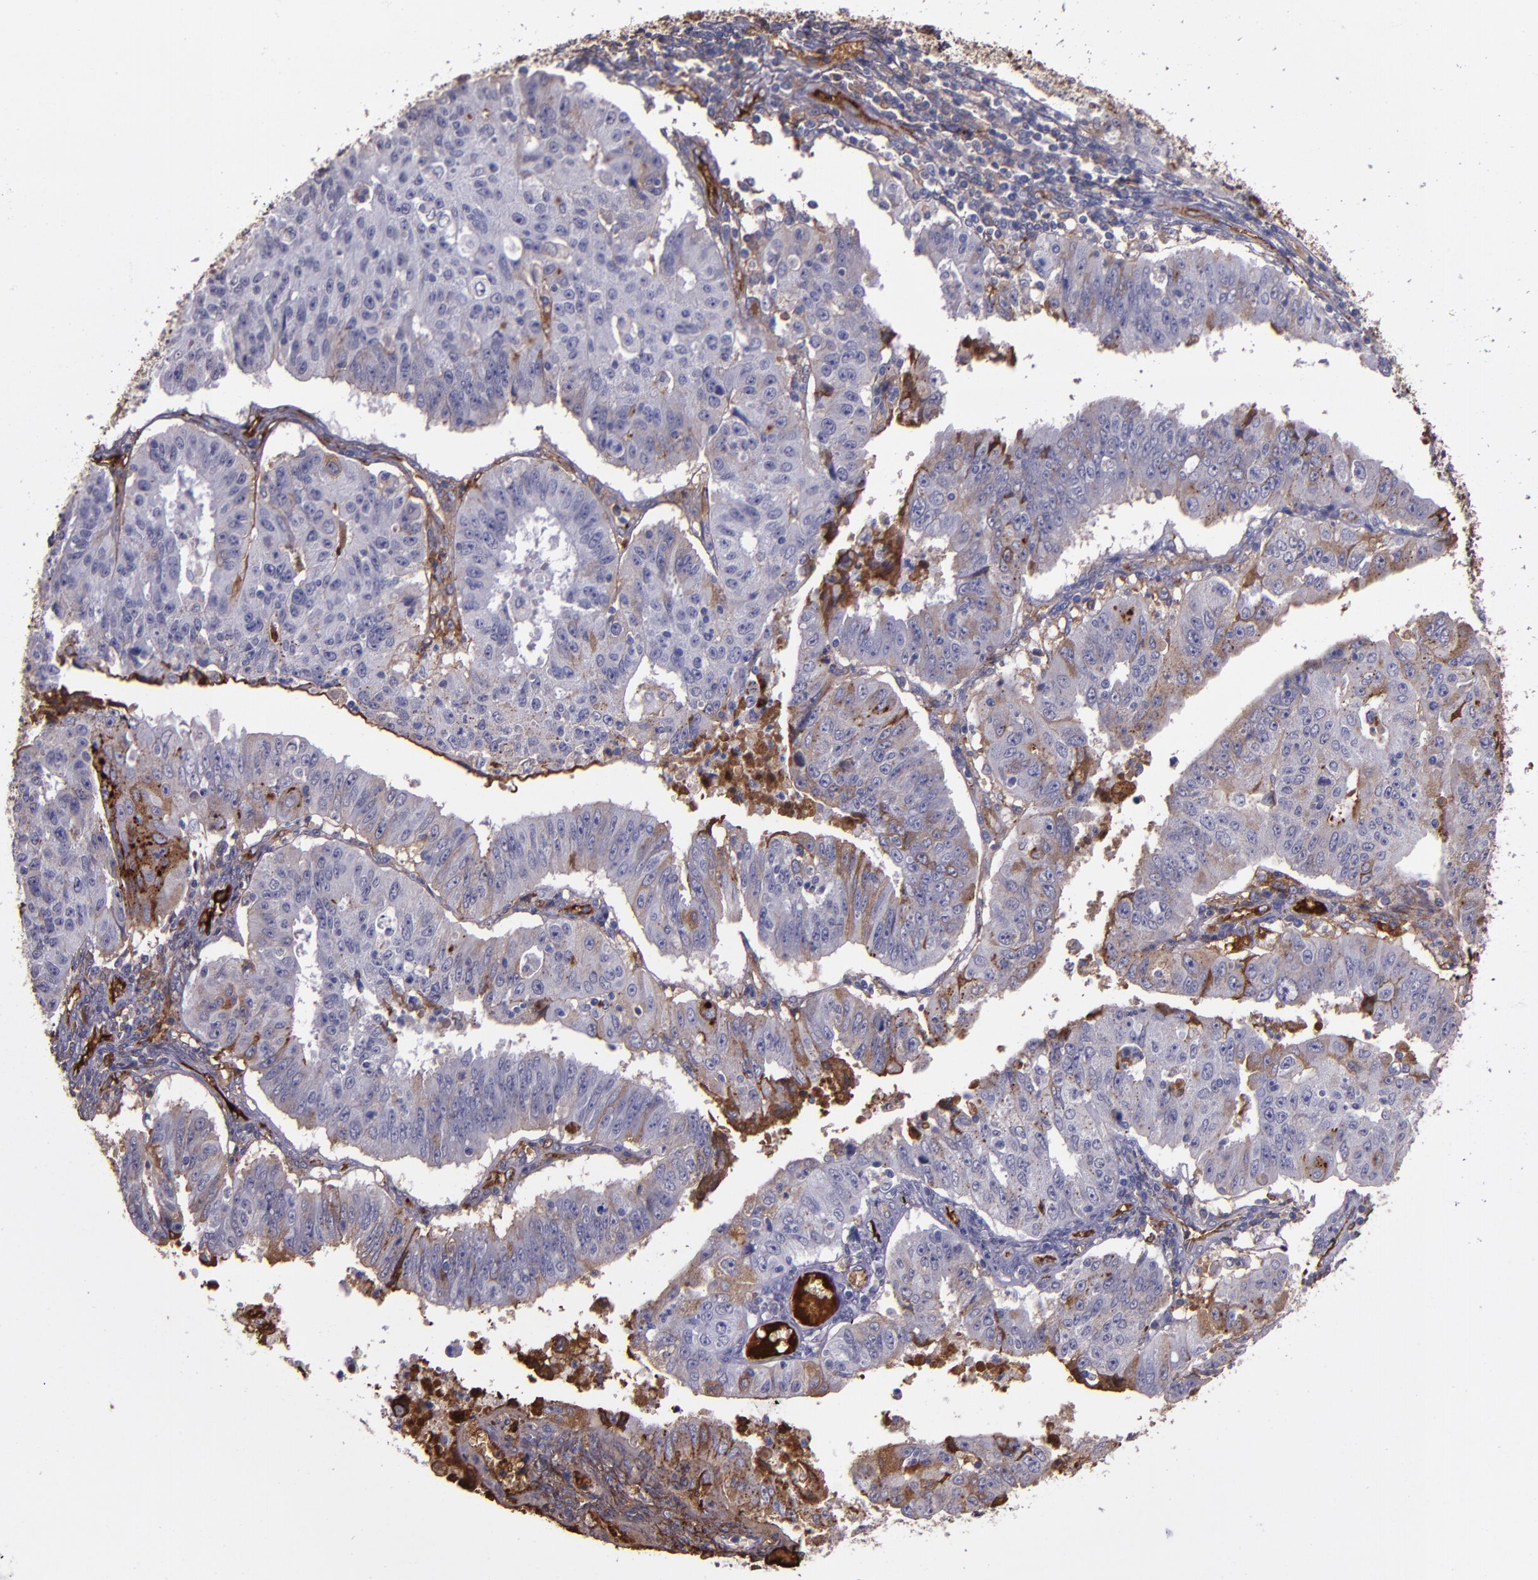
{"staining": {"intensity": "weak", "quantity": "<25%", "location": "cytoplasmic/membranous"}, "tissue": "endometrial cancer", "cell_type": "Tumor cells", "image_type": "cancer", "snomed": [{"axis": "morphology", "description": "Adenocarcinoma, NOS"}, {"axis": "topography", "description": "Endometrium"}], "caption": "Protein analysis of adenocarcinoma (endometrial) displays no significant staining in tumor cells.", "gene": "A2M", "patient": {"sex": "female", "age": 42}}